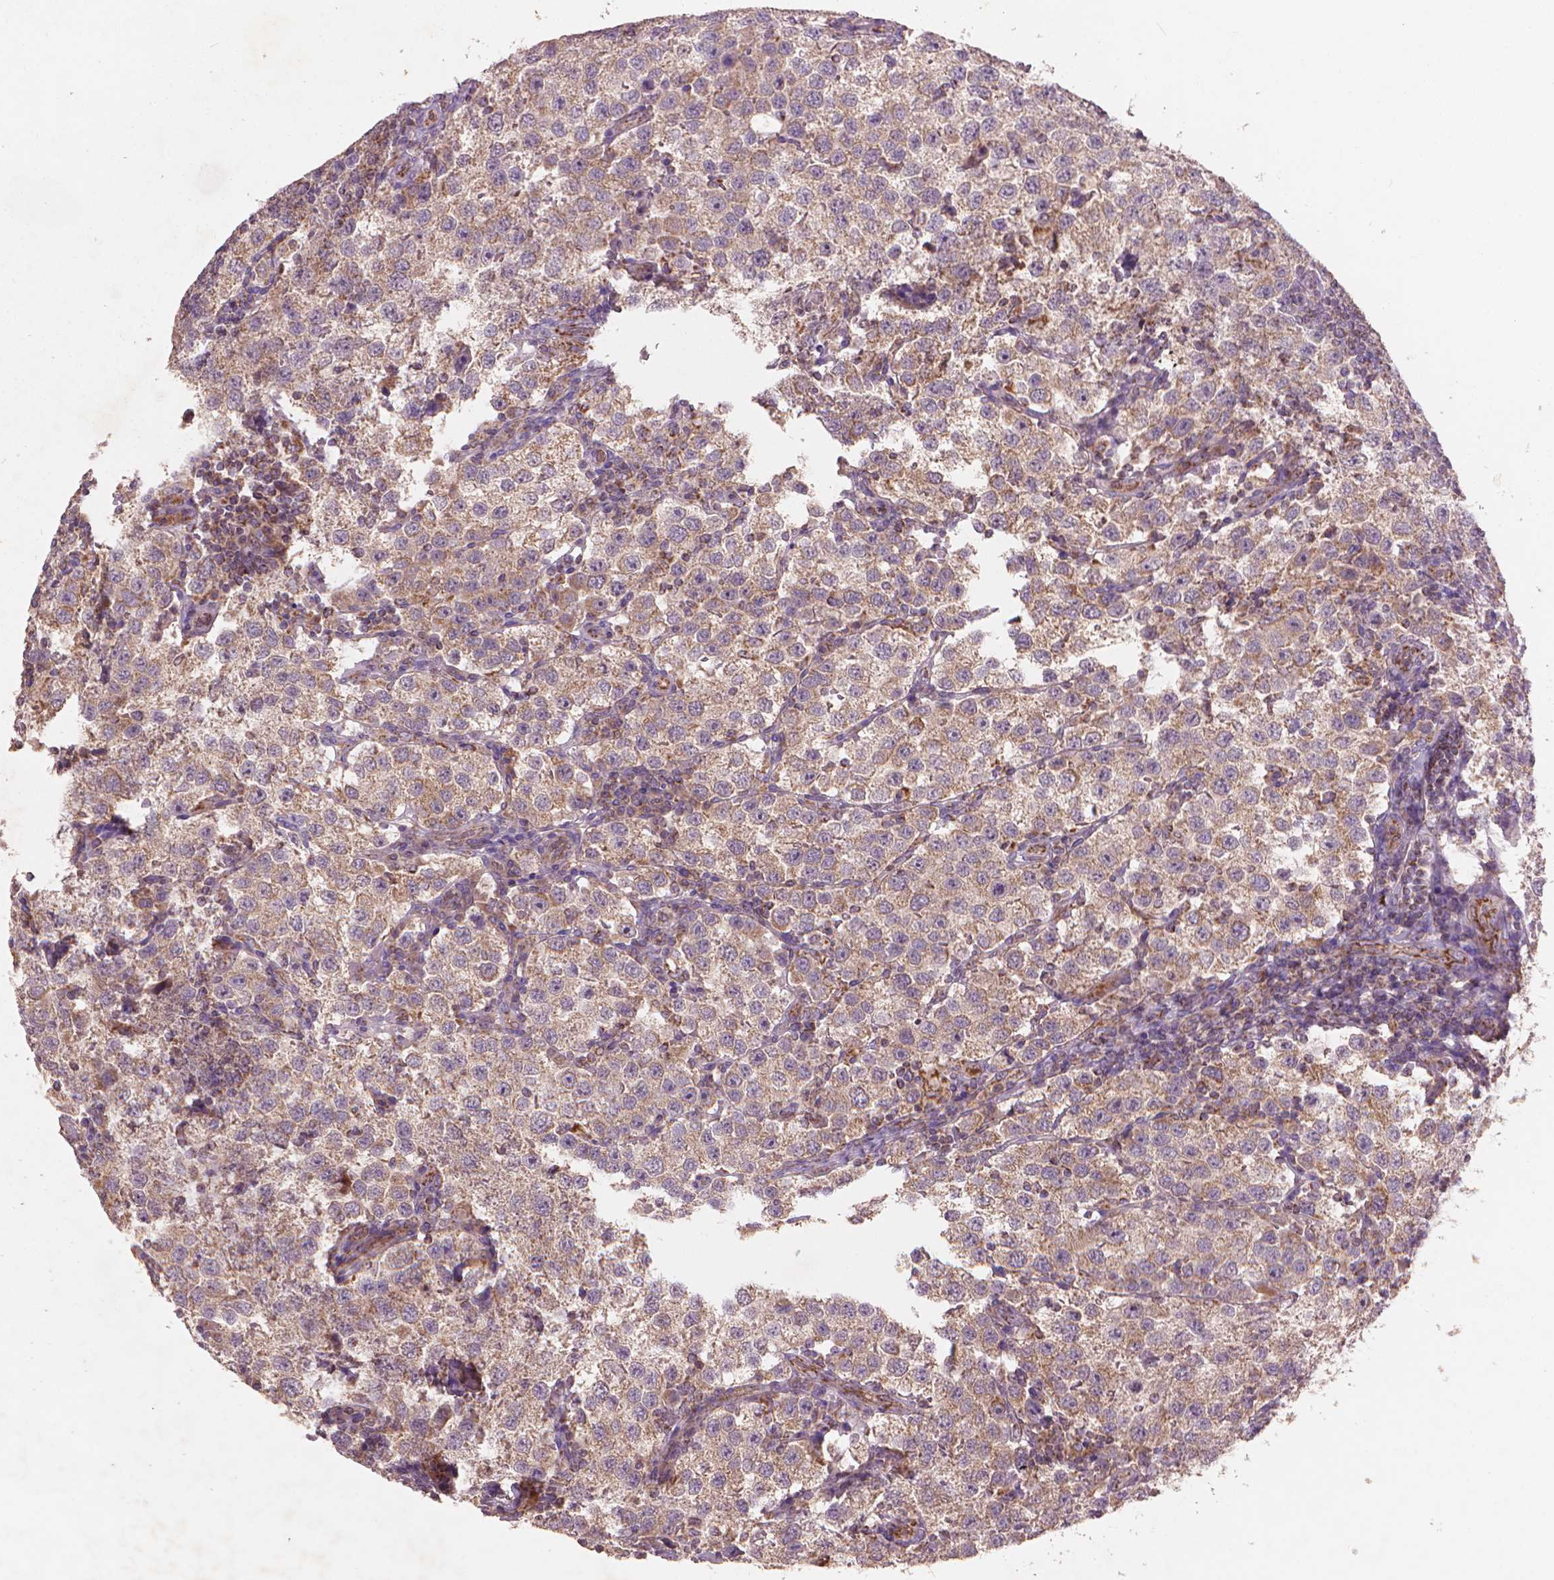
{"staining": {"intensity": "weak", "quantity": ">75%", "location": "cytoplasmic/membranous"}, "tissue": "testis cancer", "cell_type": "Tumor cells", "image_type": "cancer", "snomed": [{"axis": "morphology", "description": "Seminoma, NOS"}, {"axis": "topography", "description": "Testis"}], "caption": "This image exhibits testis cancer stained with immunohistochemistry to label a protein in brown. The cytoplasmic/membranous of tumor cells show weak positivity for the protein. Nuclei are counter-stained blue.", "gene": "NLRX1", "patient": {"sex": "male", "age": 37}}